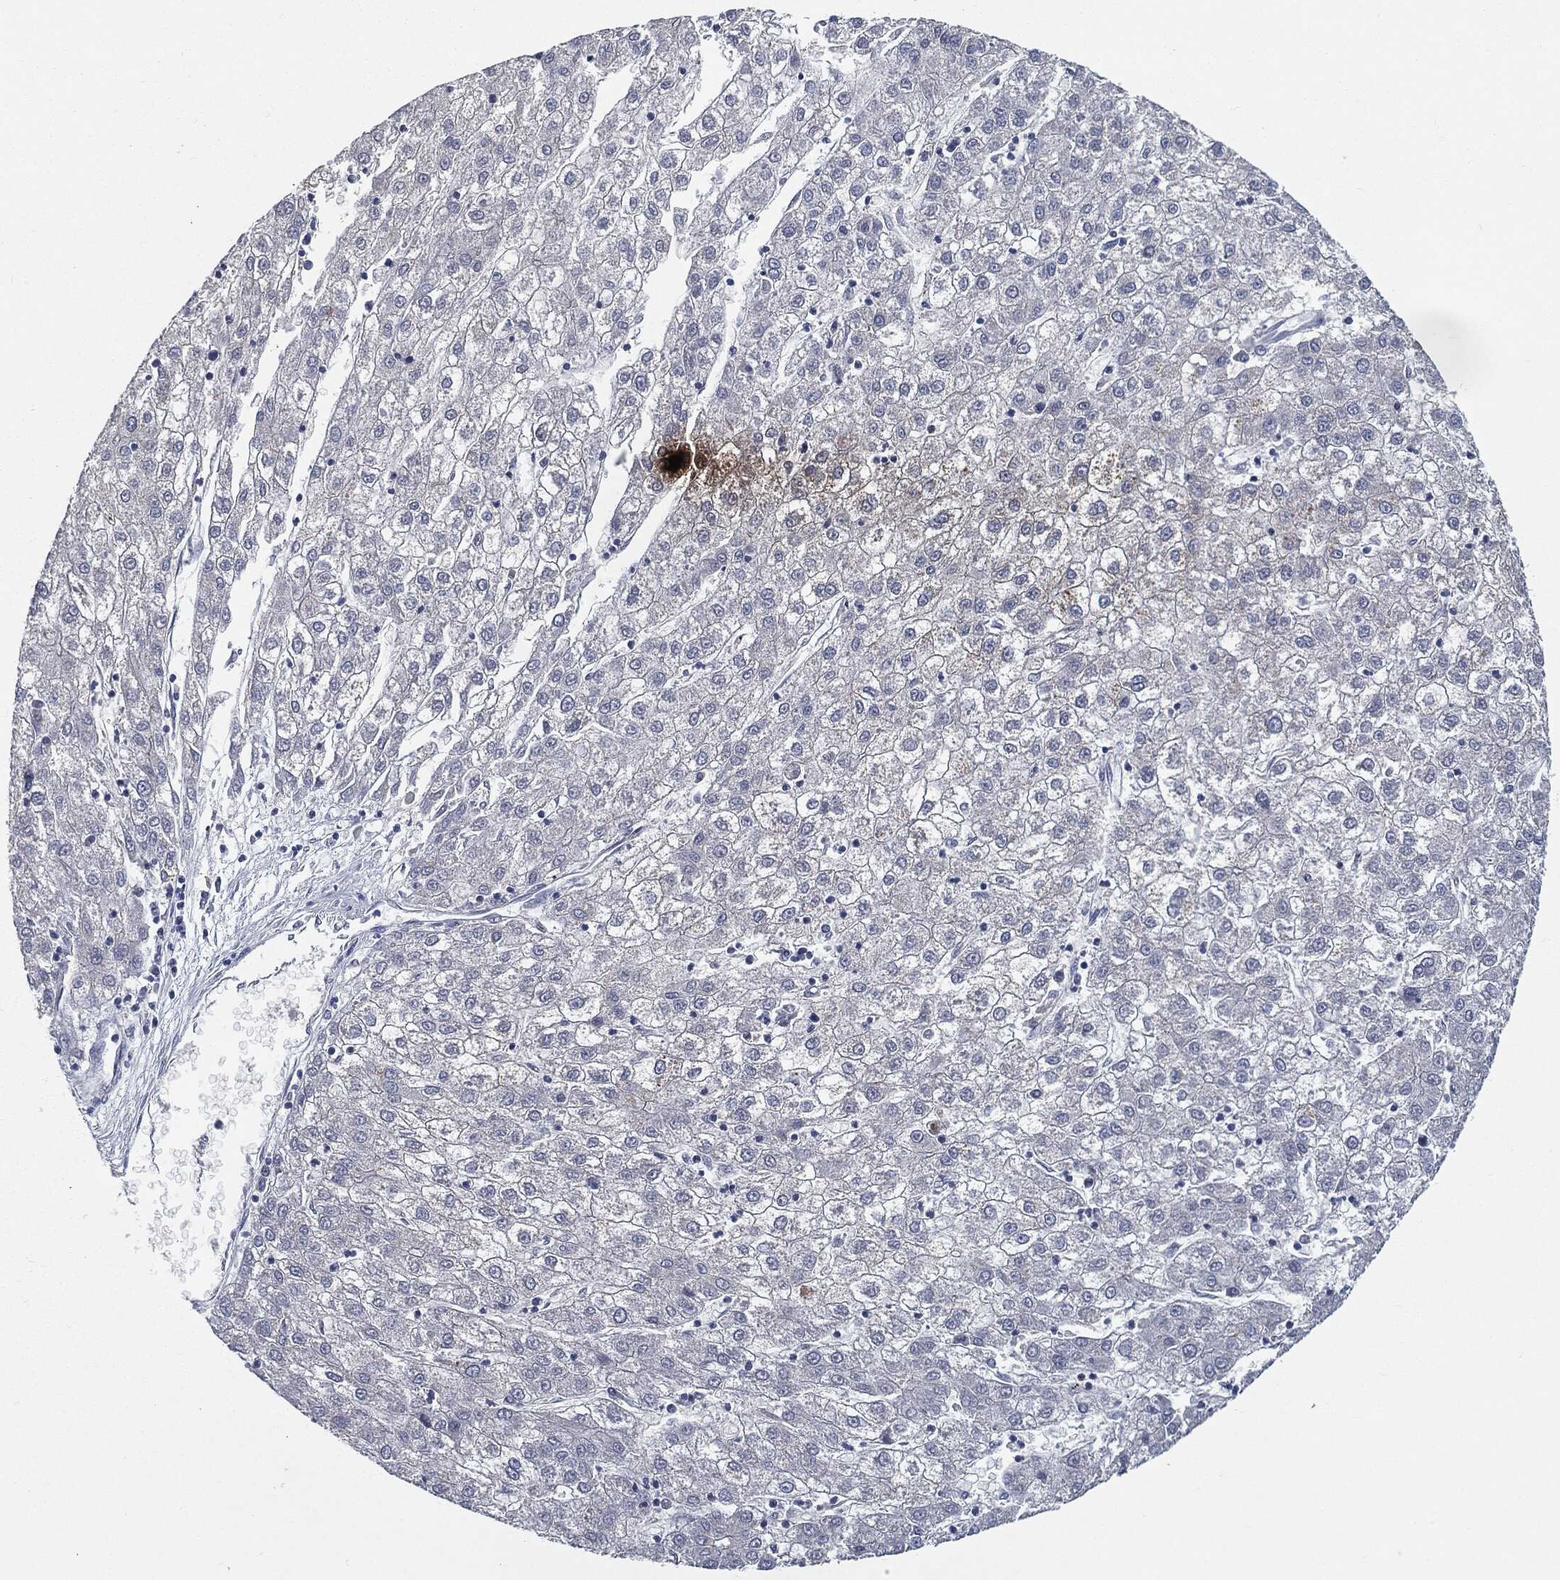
{"staining": {"intensity": "negative", "quantity": "none", "location": "none"}, "tissue": "liver cancer", "cell_type": "Tumor cells", "image_type": "cancer", "snomed": [{"axis": "morphology", "description": "Carcinoma, Hepatocellular, NOS"}, {"axis": "topography", "description": "Liver"}], "caption": "Image shows no significant protein positivity in tumor cells of hepatocellular carcinoma (liver). (Immunohistochemistry (ihc), brightfield microscopy, high magnification).", "gene": "SVIL", "patient": {"sex": "male", "age": 72}}